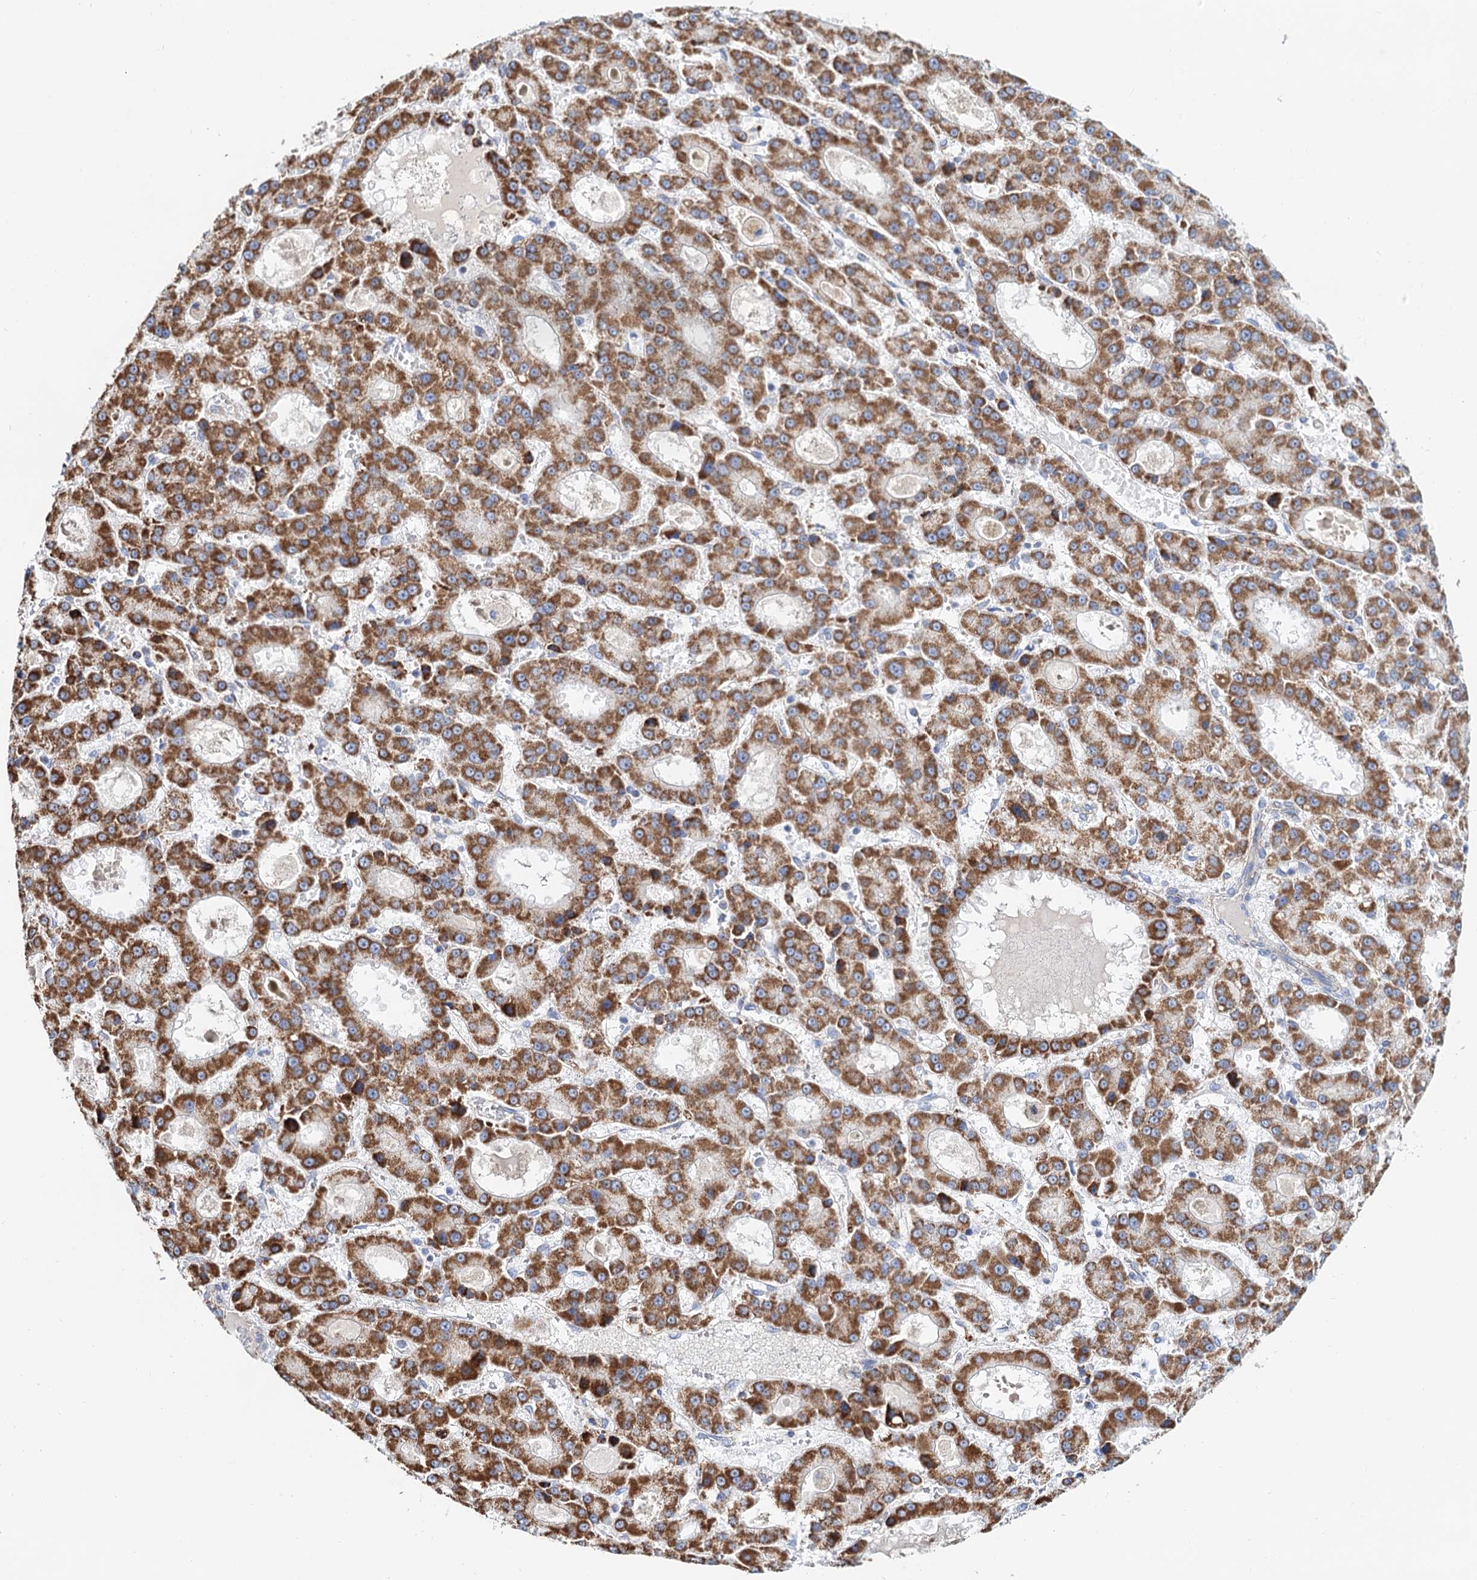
{"staining": {"intensity": "strong", "quantity": ">75%", "location": "cytoplasmic/membranous"}, "tissue": "liver cancer", "cell_type": "Tumor cells", "image_type": "cancer", "snomed": [{"axis": "morphology", "description": "Carcinoma, Hepatocellular, NOS"}, {"axis": "topography", "description": "Liver"}], "caption": "Liver cancer stained for a protein demonstrates strong cytoplasmic/membranous positivity in tumor cells.", "gene": "C2CD3", "patient": {"sex": "male", "age": 70}}